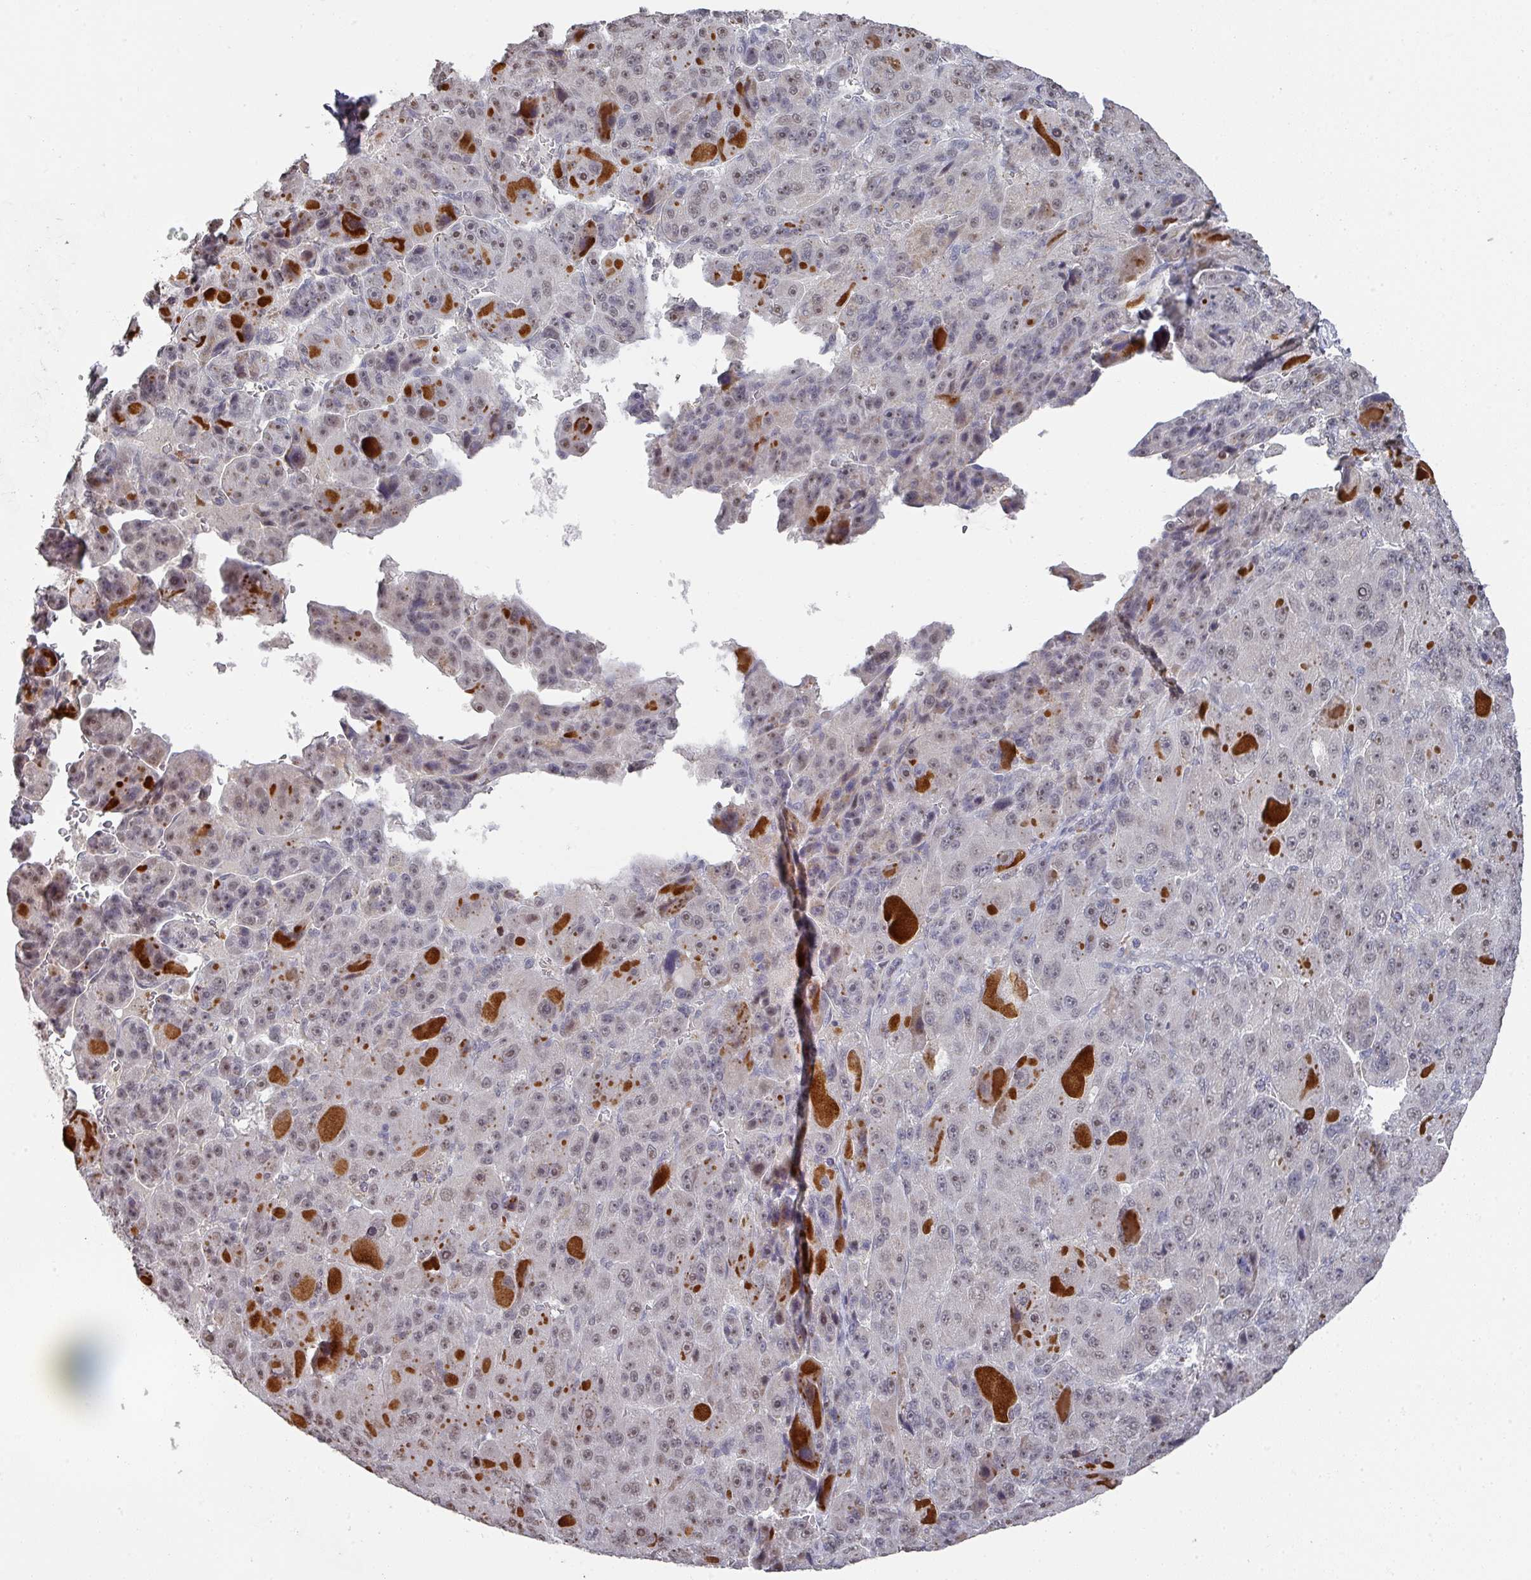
{"staining": {"intensity": "negative", "quantity": "none", "location": "none"}, "tissue": "liver cancer", "cell_type": "Tumor cells", "image_type": "cancer", "snomed": [{"axis": "morphology", "description": "Carcinoma, Hepatocellular, NOS"}, {"axis": "topography", "description": "Liver"}], "caption": "Tumor cells show no significant staining in liver cancer (hepatocellular carcinoma).", "gene": "ZNF654", "patient": {"sex": "male", "age": 76}}